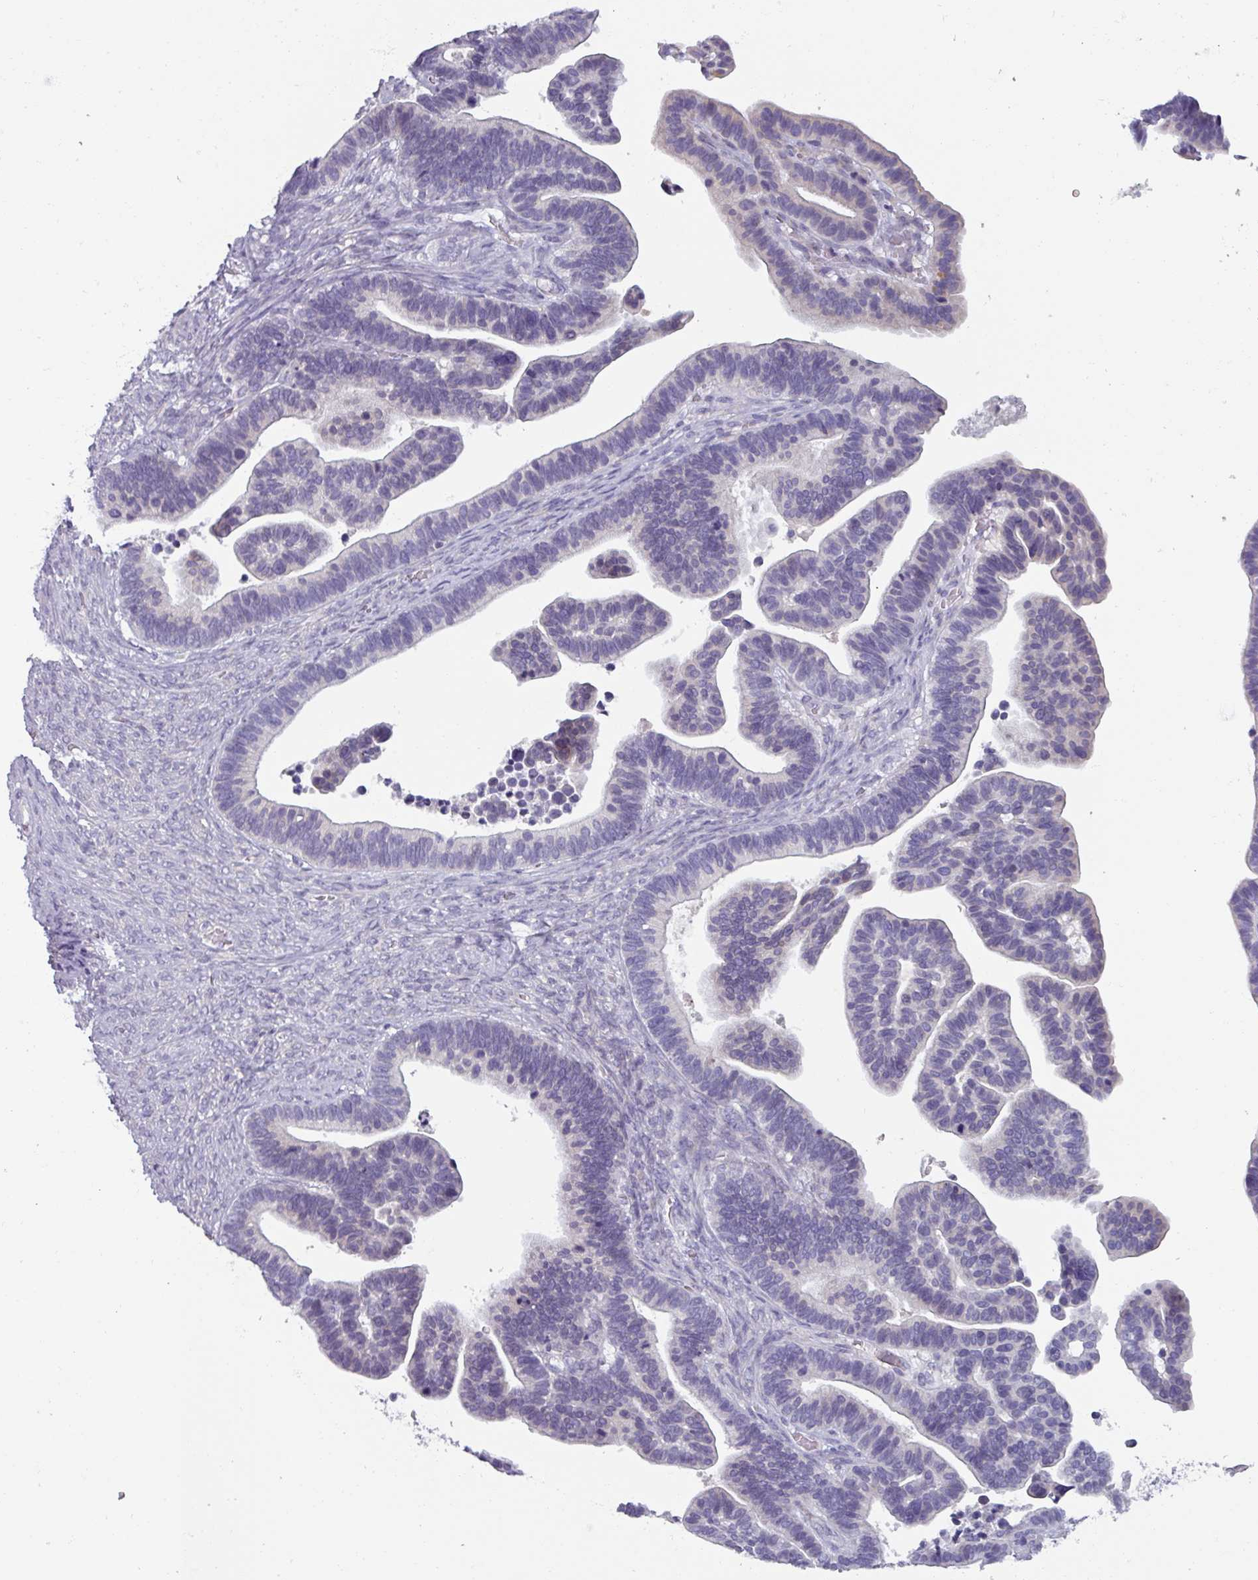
{"staining": {"intensity": "negative", "quantity": "none", "location": "none"}, "tissue": "ovarian cancer", "cell_type": "Tumor cells", "image_type": "cancer", "snomed": [{"axis": "morphology", "description": "Cystadenocarcinoma, serous, NOS"}, {"axis": "topography", "description": "Ovary"}], "caption": "High magnification brightfield microscopy of ovarian cancer (serous cystadenocarcinoma) stained with DAB (3,3'-diaminobenzidine) (brown) and counterstained with hematoxylin (blue): tumor cells show no significant expression.", "gene": "SMIM11", "patient": {"sex": "female", "age": 56}}